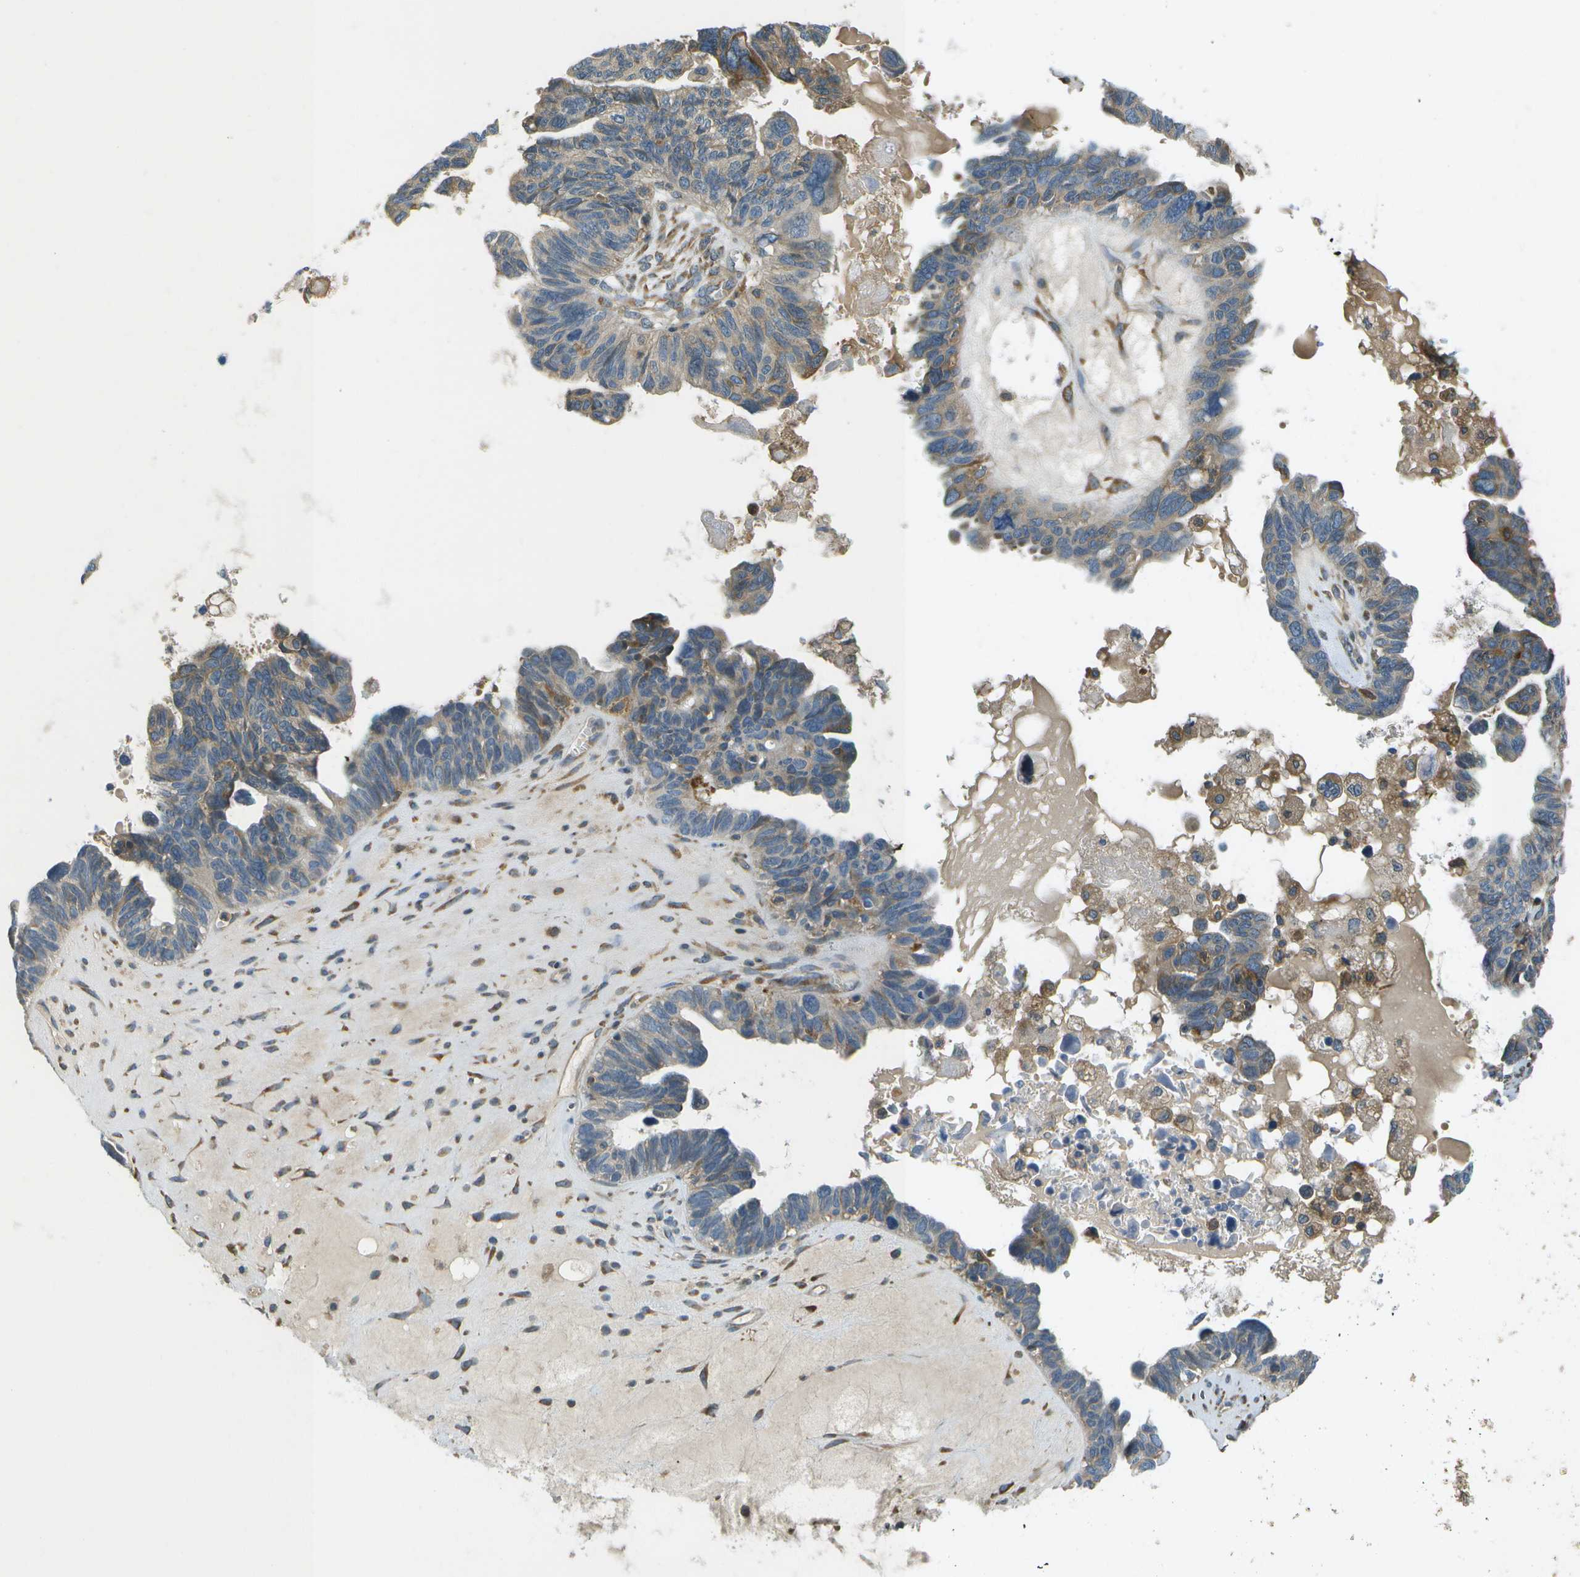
{"staining": {"intensity": "negative", "quantity": "none", "location": "none"}, "tissue": "ovarian cancer", "cell_type": "Tumor cells", "image_type": "cancer", "snomed": [{"axis": "morphology", "description": "Cystadenocarcinoma, serous, NOS"}, {"axis": "topography", "description": "Ovary"}], "caption": "A histopathology image of serous cystadenocarcinoma (ovarian) stained for a protein exhibits no brown staining in tumor cells. Nuclei are stained in blue.", "gene": "SAMSN1", "patient": {"sex": "female", "age": 79}}